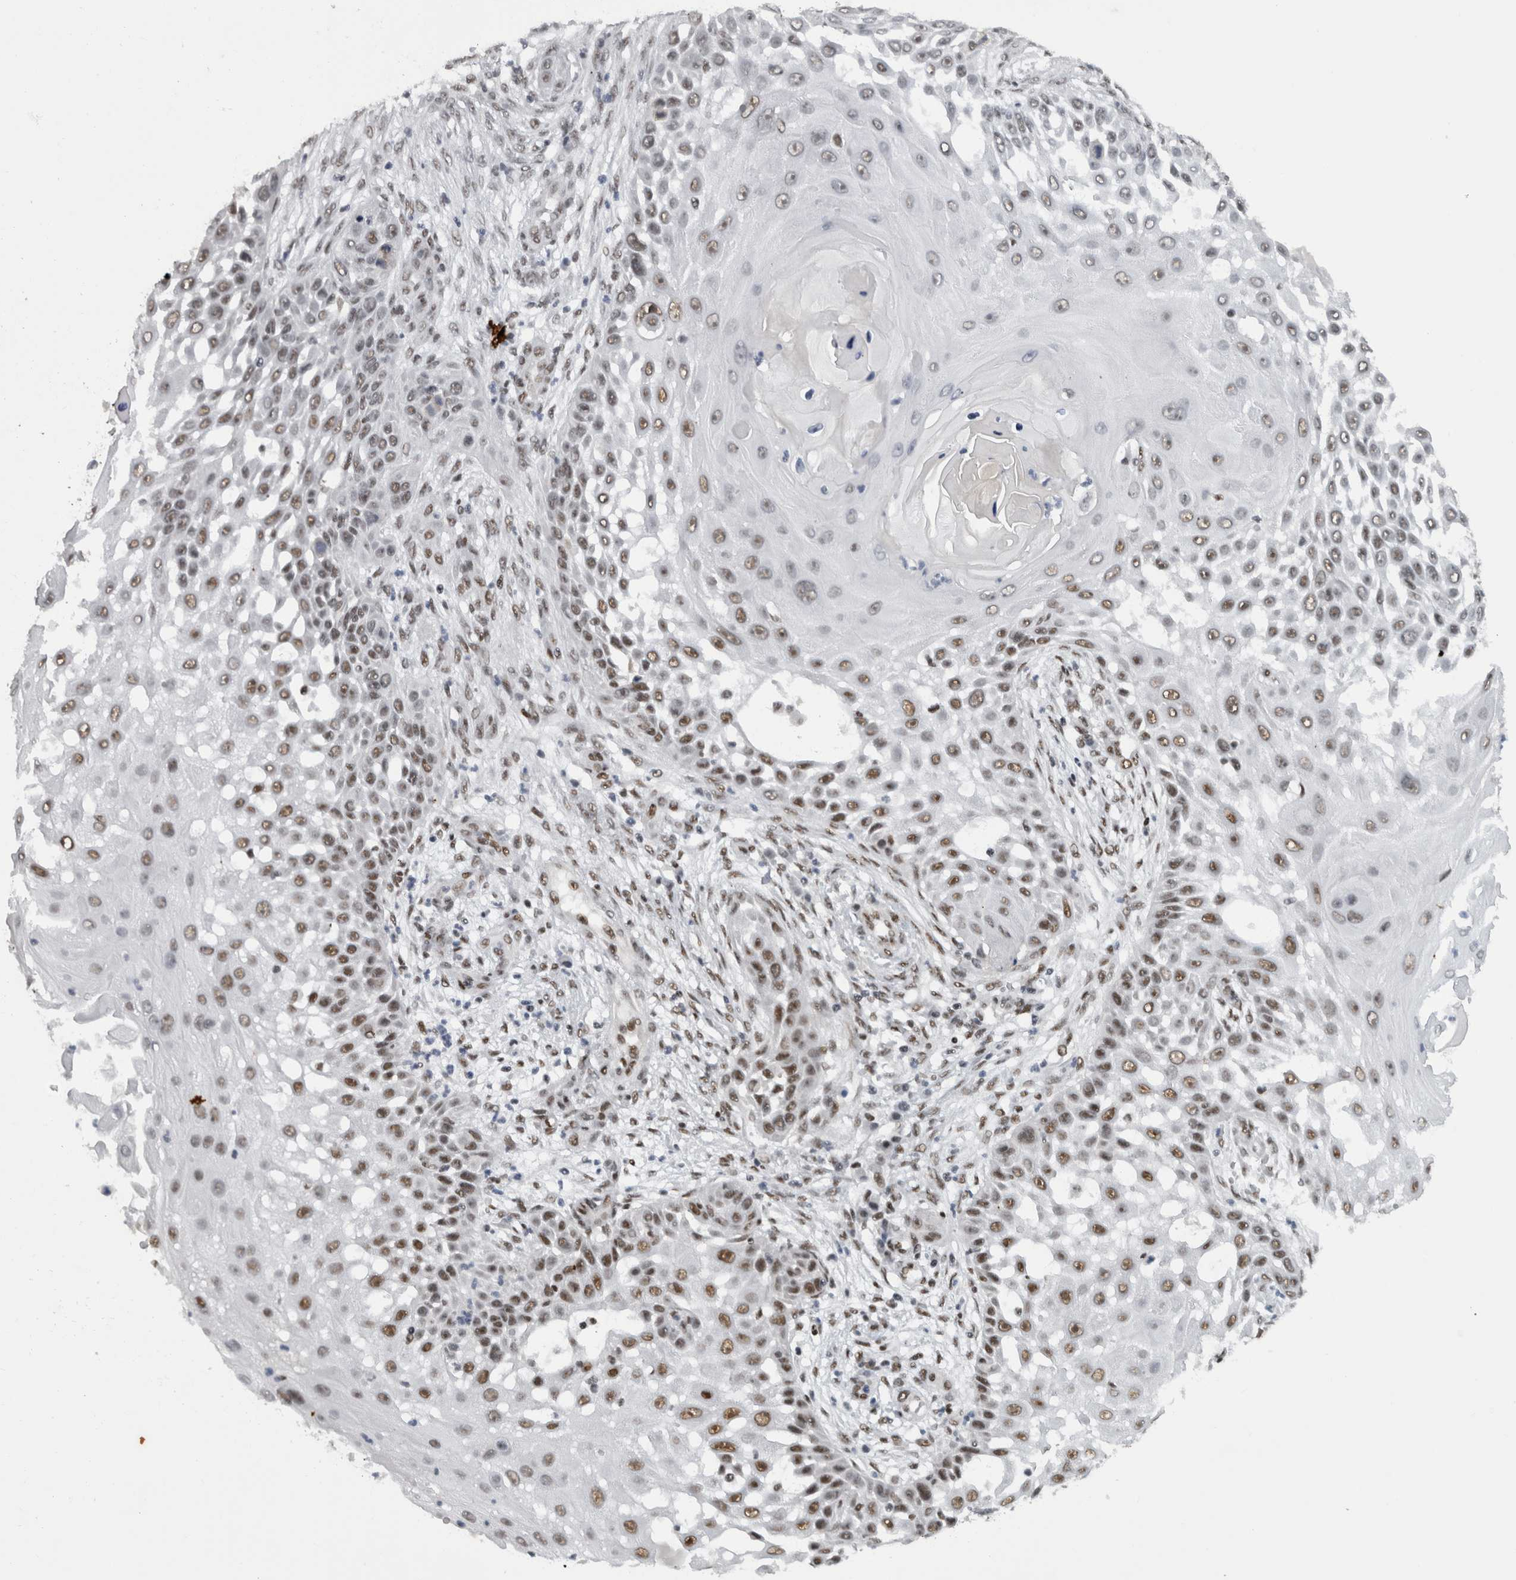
{"staining": {"intensity": "moderate", "quantity": "25%-75%", "location": "nuclear"}, "tissue": "skin cancer", "cell_type": "Tumor cells", "image_type": "cancer", "snomed": [{"axis": "morphology", "description": "Squamous cell carcinoma, NOS"}, {"axis": "topography", "description": "Skin"}], "caption": "A high-resolution photomicrograph shows immunohistochemistry staining of skin cancer (squamous cell carcinoma), which exhibits moderate nuclear expression in approximately 25%-75% of tumor cells.", "gene": "ZSCAN2", "patient": {"sex": "female", "age": 44}}